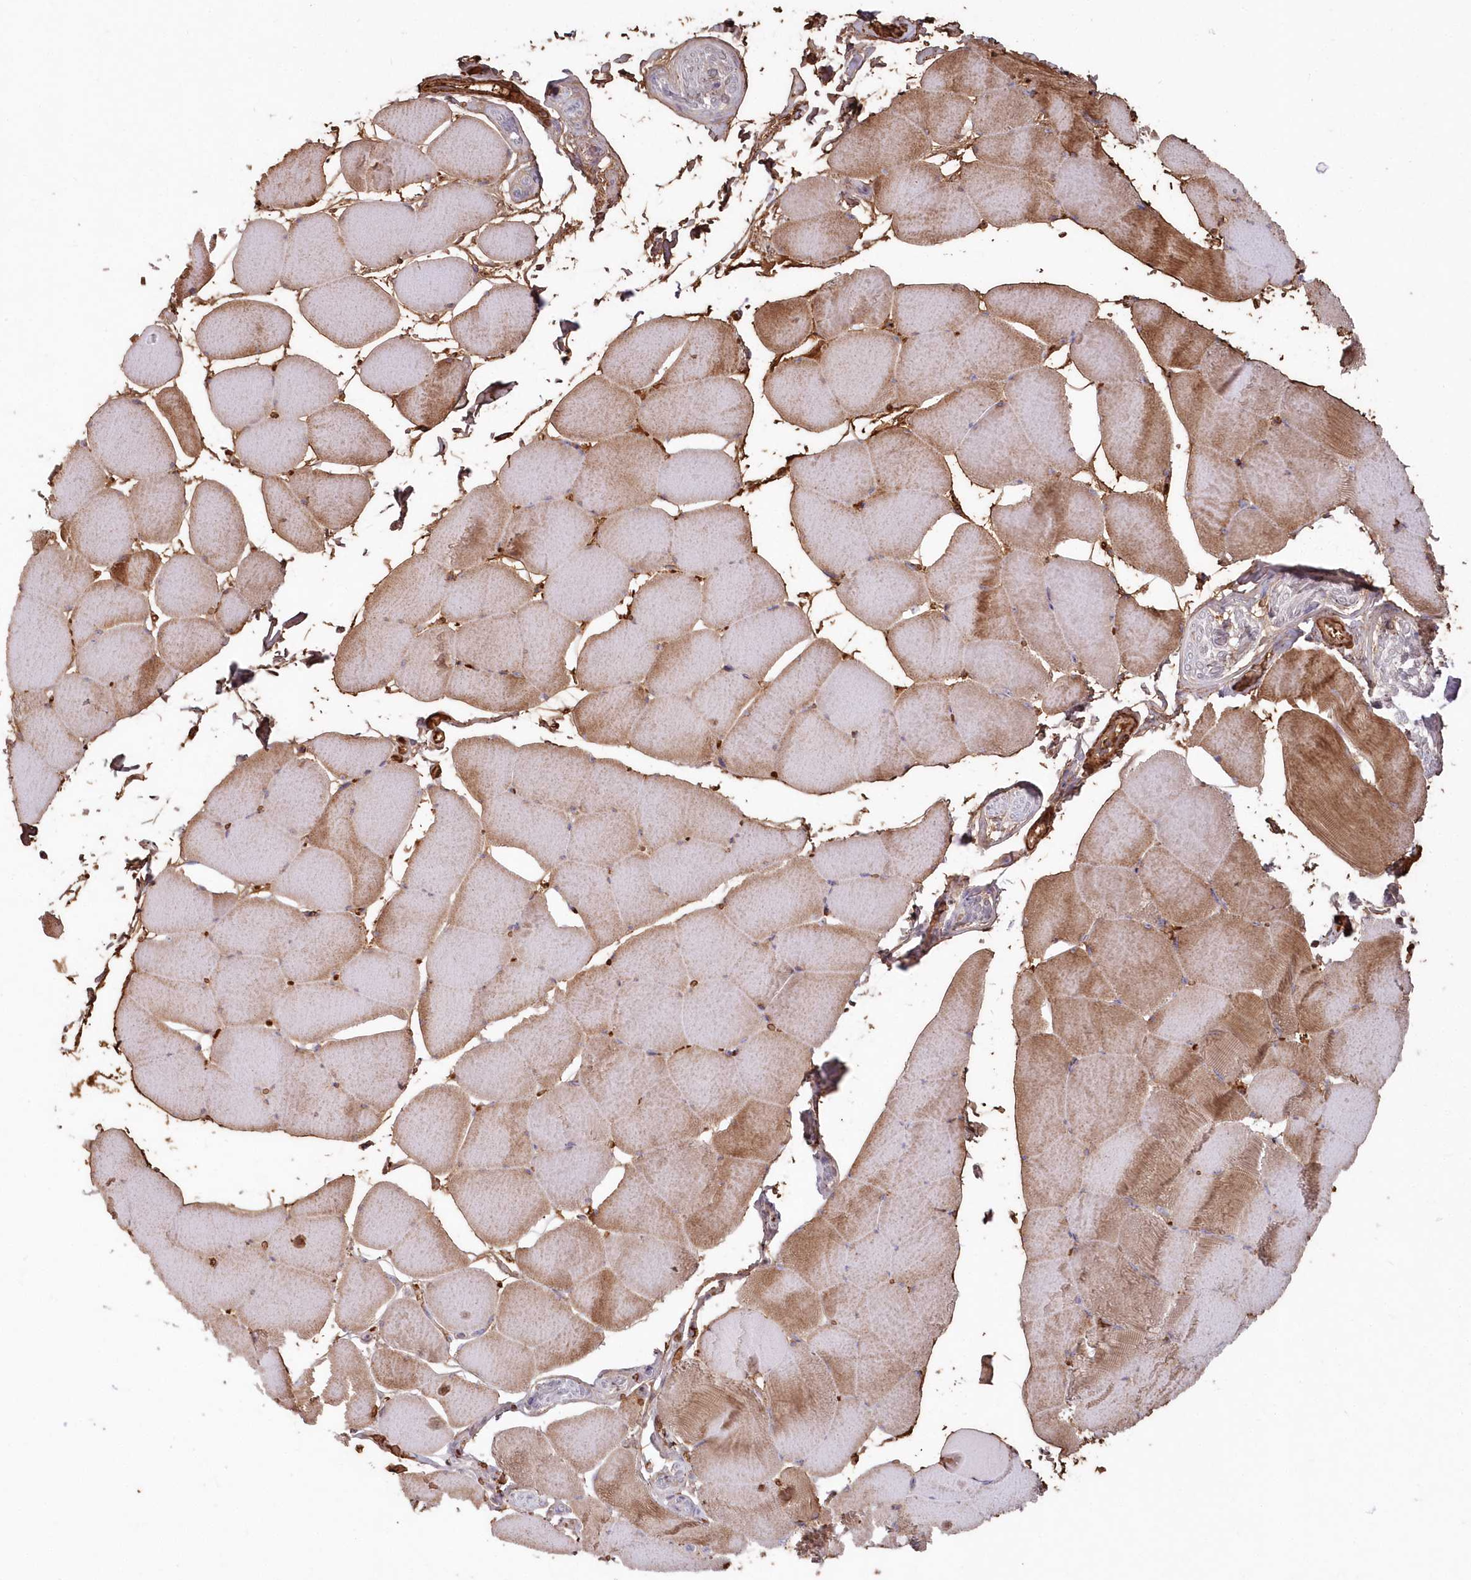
{"staining": {"intensity": "moderate", "quantity": "25%-75%", "location": "cytoplasmic/membranous"}, "tissue": "skeletal muscle", "cell_type": "Myocytes", "image_type": "normal", "snomed": [{"axis": "morphology", "description": "Normal tissue, NOS"}, {"axis": "topography", "description": "Skeletal muscle"}], "caption": "Protein staining by IHC displays moderate cytoplasmic/membranous expression in about 25%-75% of myocytes in benign skeletal muscle.", "gene": "SERINC1", "patient": {"sex": "male", "age": 62}}